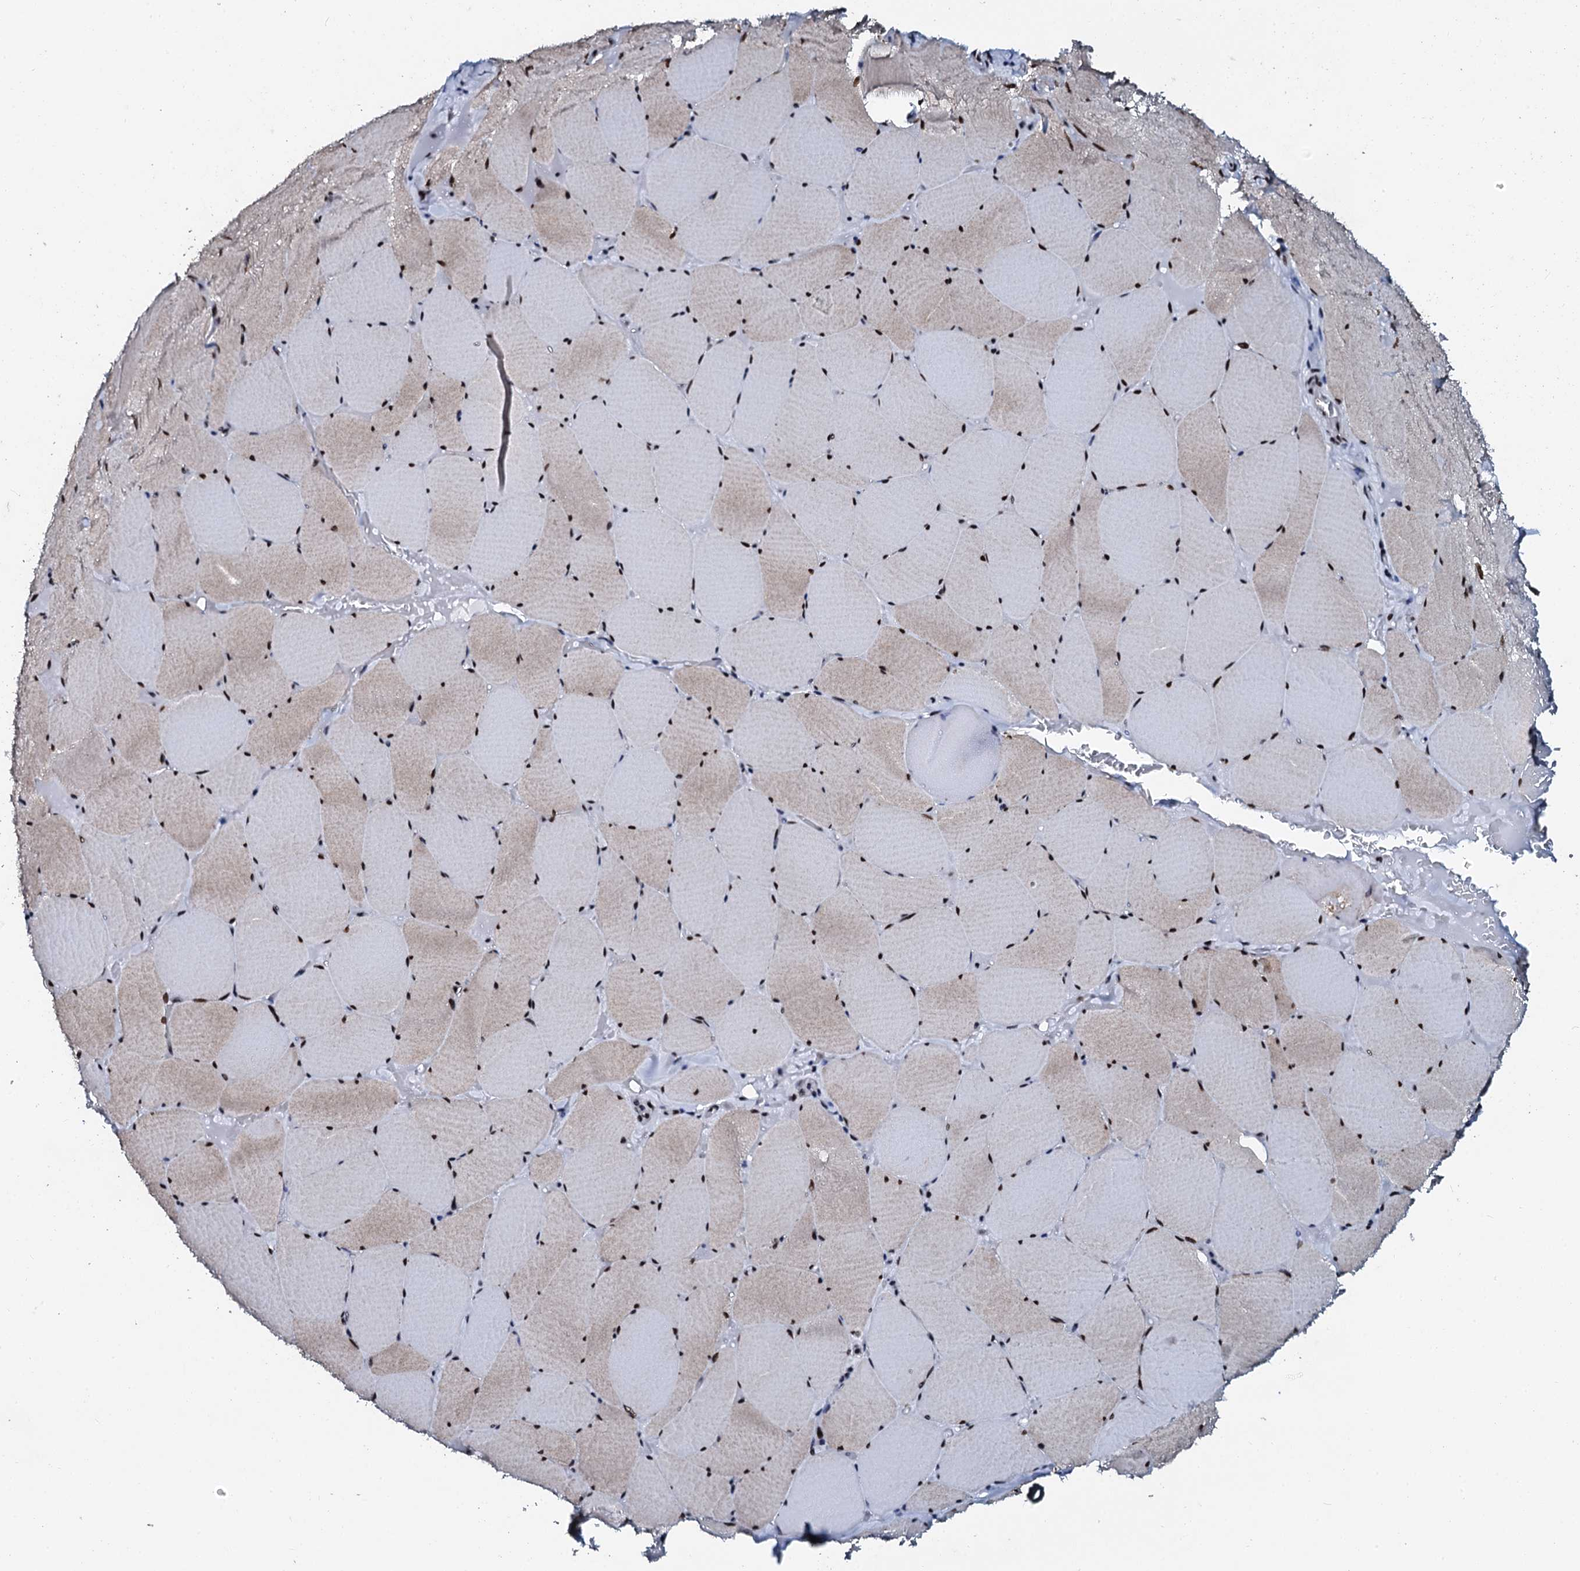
{"staining": {"intensity": "strong", "quantity": ">75%", "location": "nuclear"}, "tissue": "skeletal muscle", "cell_type": "Myocytes", "image_type": "normal", "snomed": [{"axis": "morphology", "description": "Normal tissue, NOS"}, {"axis": "topography", "description": "Skeletal muscle"}, {"axis": "topography", "description": "Head-Neck"}], "caption": "A high-resolution image shows immunohistochemistry staining of unremarkable skeletal muscle, which reveals strong nuclear positivity in about >75% of myocytes.", "gene": "SLTM", "patient": {"sex": "male", "age": 66}}